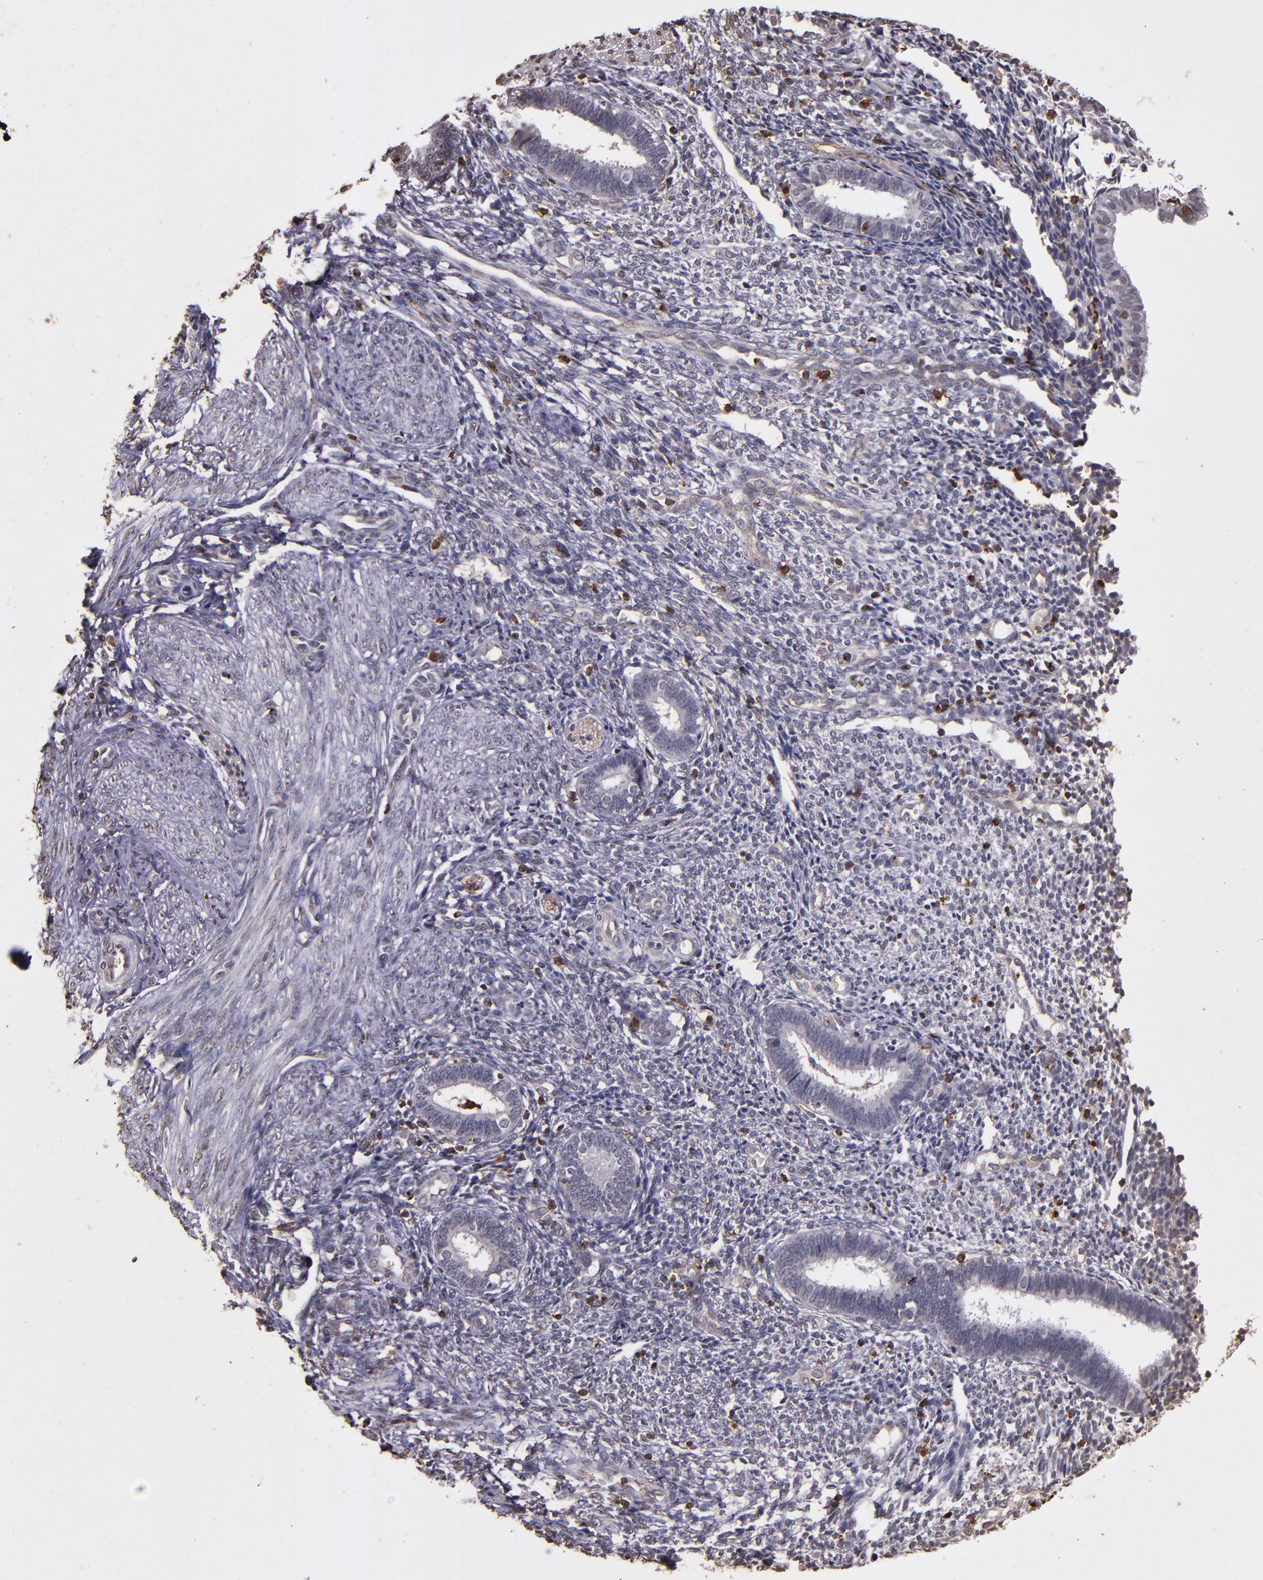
{"staining": {"intensity": "moderate", "quantity": "<25%", "location": "cytoplasmic/membranous"}, "tissue": "endometrium", "cell_type": "Cells in endometrial stroma", "image_type": "normal", "snomed": [{"axis": "morphology", "description": "Normal tissue, NOS"}, {"axis": "topography", "description": "Endometrium"}], "caption": "Immunohistochemistry (IHC) micrograph of unremarkable endometrium: human endometrium stained using IHC demonstrates low levels of moderate protein expression localized specifically in the cytoplasmic/membranous of cells in endometrial stroma, appearing as a cytoplasmic/membranous brown color.", "gene": "SLC2A3", "patient": {"sex": "female", "age": 27}}